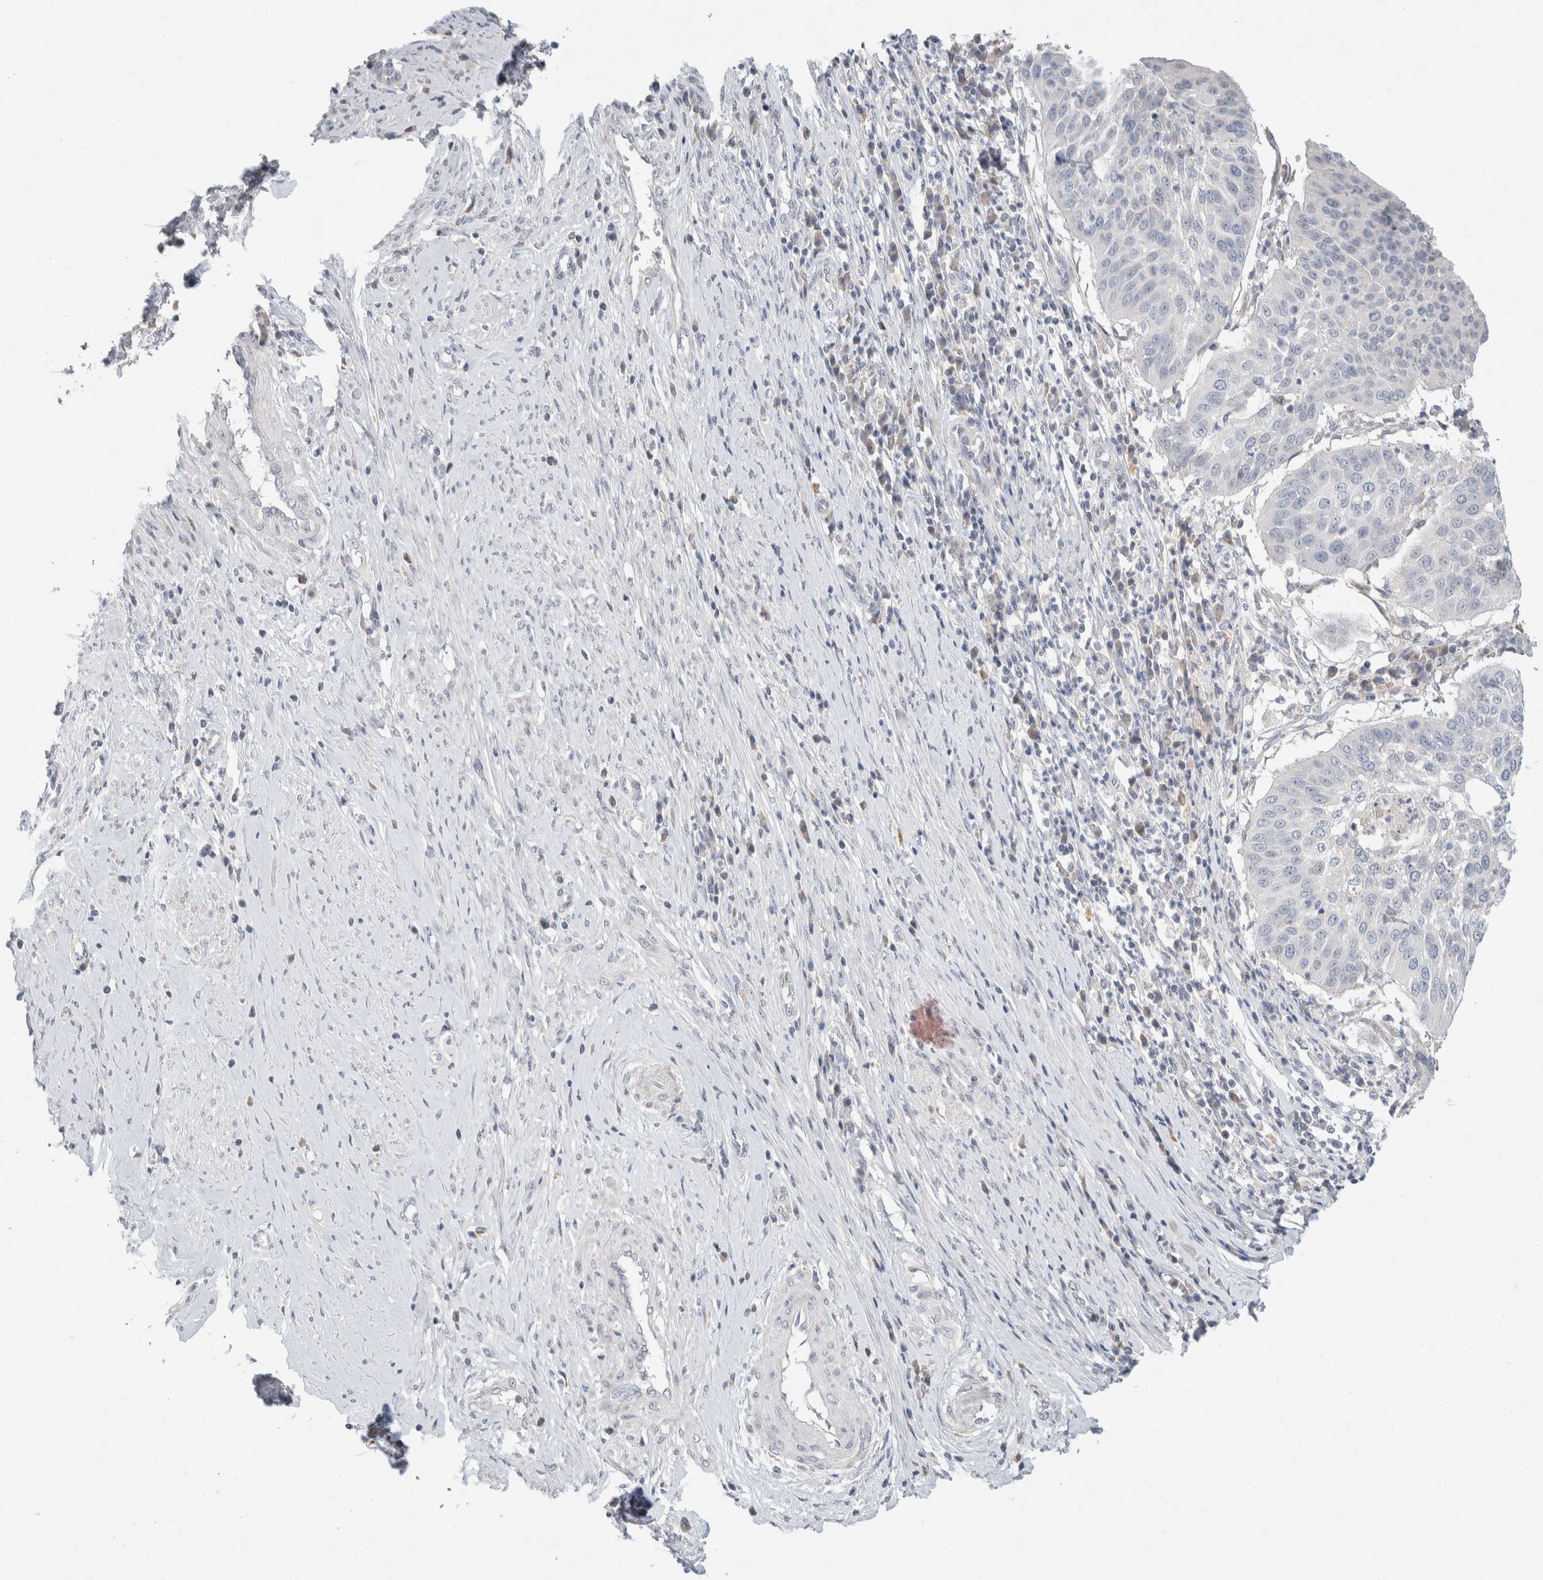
{"staining": {"intensity": "negative", "quantity": "none", "location": "none"}, "tissue": "cervical cancer", "cell_type": "Tumor cells", "image_type": "cancer", "snomed": [{"axis": "morphology", "description": "Normal tissue, NOS"}, {"axis": "morphology", "description": "Squamous cell carcinoma, NOS"}, {"axis": "topography", "description": "Cervix"}], "caption": "The immunohistochemistry photomicrograph has no significant expression in tumor cells of cervical cancer (squamous cell carcinoma) tissue.", "gene": "CMTM4", "patient": {"sex": "female", "age": 39}}